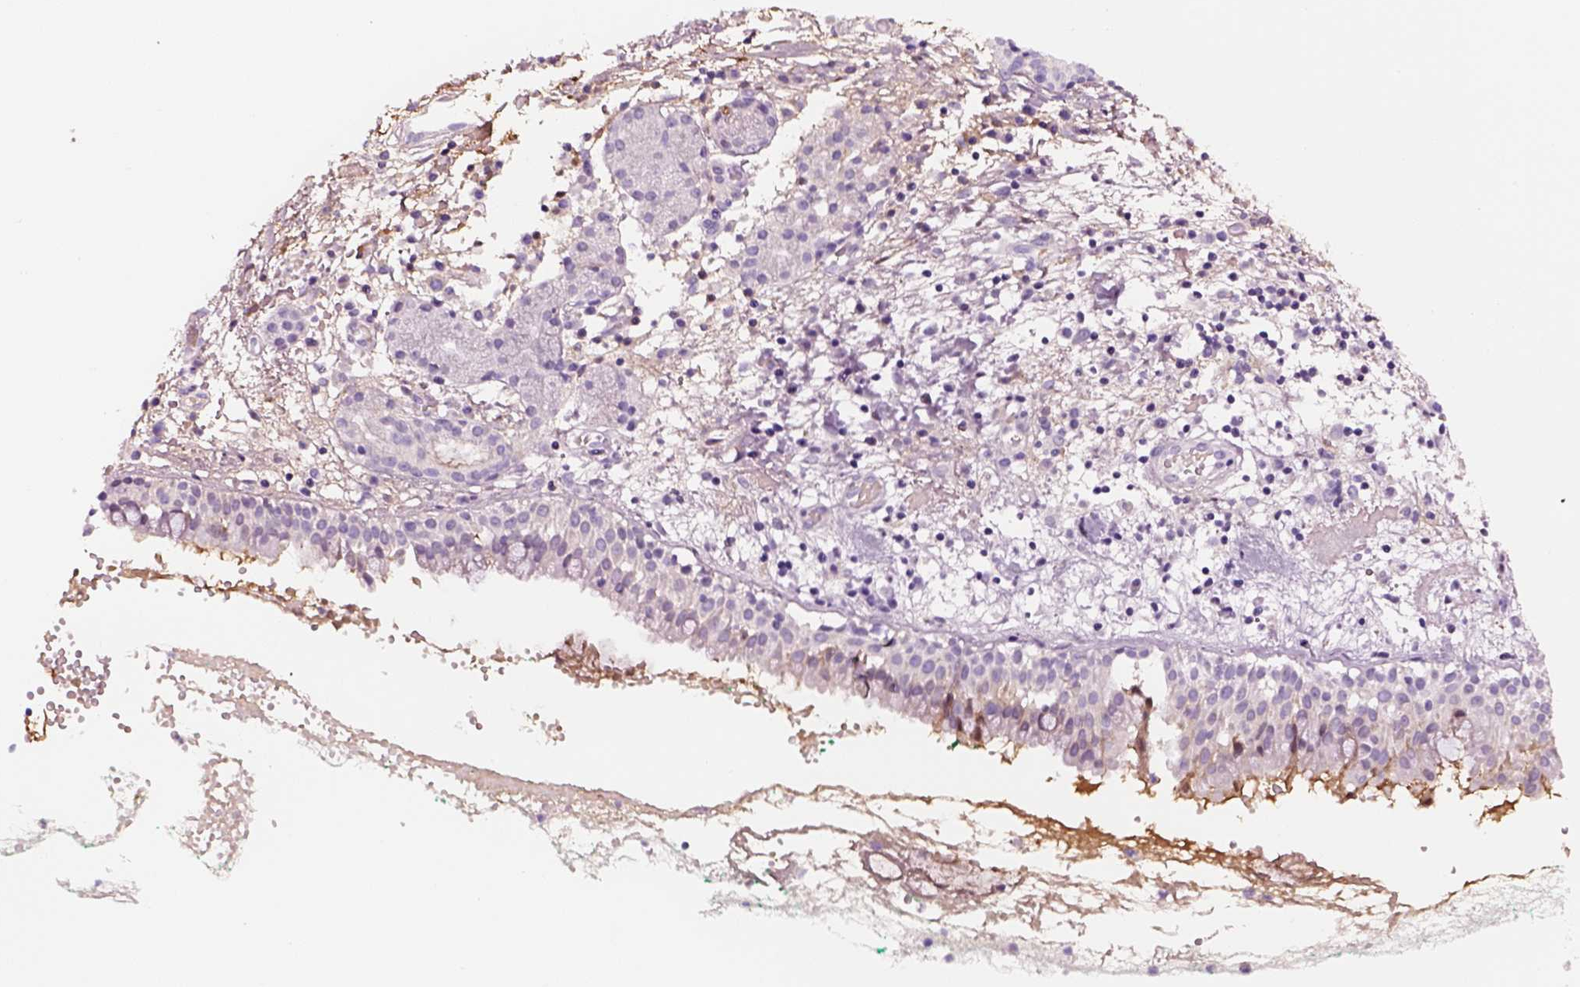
{"staining": {"intensity": "negative", "quantity": "none", "location": "none"}, "tissue": "nasopharynx", "cell_type": "Respiratory epithelial cells", "image_type": "normal", "snomed": [{"axis": "morphology", "description": "Normal tissue, NOS"}, {"axis": "morphology", "description": "Basal cell carcinoma"}, {"axis": "topography", "description": "Cartilage tissue"}, {"axis": "topography", "description": "Nasopharynx"}, {"axis": "topography", "description": "Oral tissue"}], "caption": "Respiratory epithelial cells show no significant staining in benign nasopharynx.", "gene": "TF", "patient": {"sex": "female", "age": 77}}